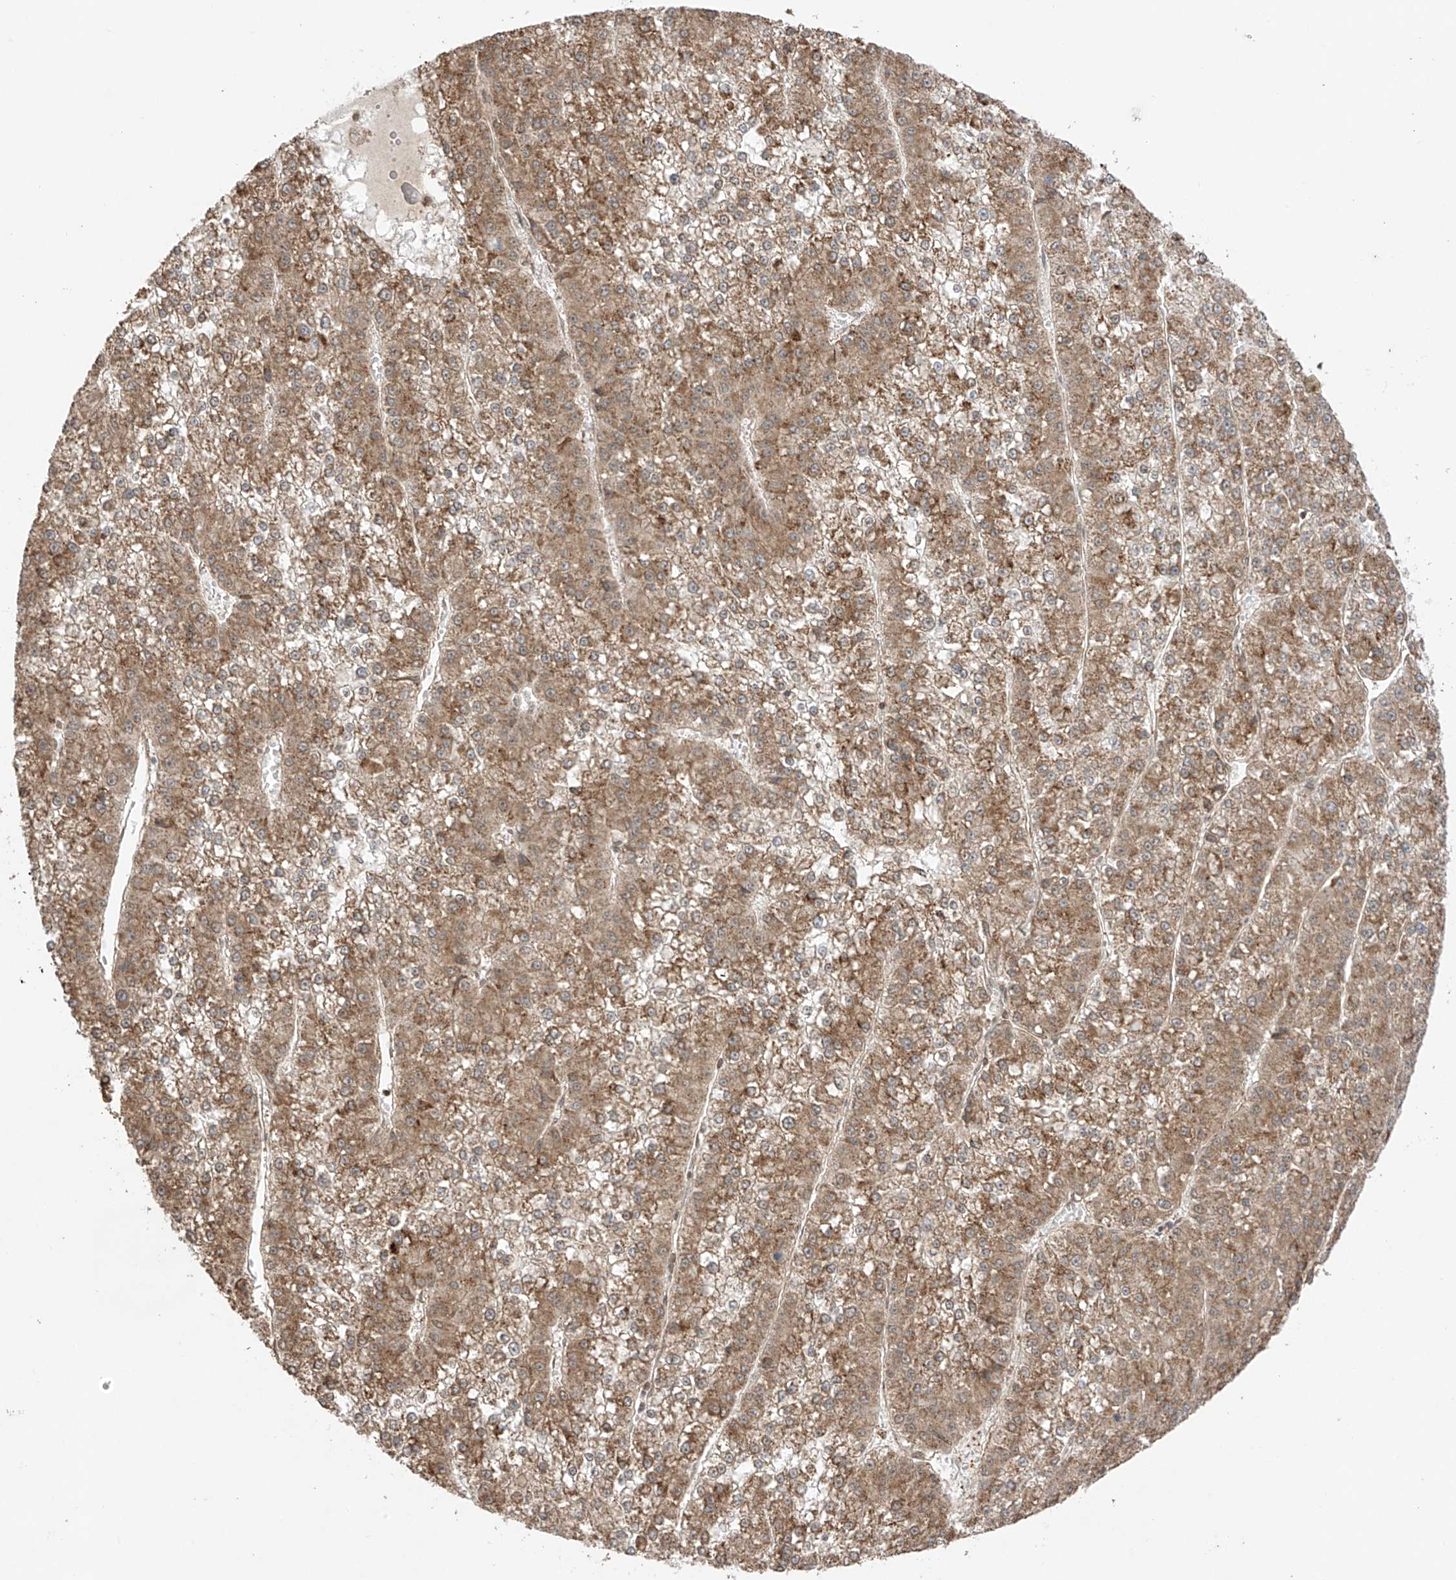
{"staining": {"intensity": "moderate", "quantity": ">75%", "location": "cytoplasmic/membranous"}, "tissue": "liver cancer", "cell_type": "Tumor cells", "image_type": "cancer", "snomed": [{"axis": "morphology", "description": "Carcinoma, Hepatocellular, NOS"}, {"axis": "topography", "description": "Liver"}], "caption": "Immunohistochemical staining of liver cancer shows medium levels of moderate cytoplasmic/membranous expression in about >75% of tumor cells. The staining was performed using DAB, with brown indicating positive protein expression. Nuclei are stained blue with hematoxylin.", "gene": "ABCD1", "patient": {"sex": "female", "age": 73}}